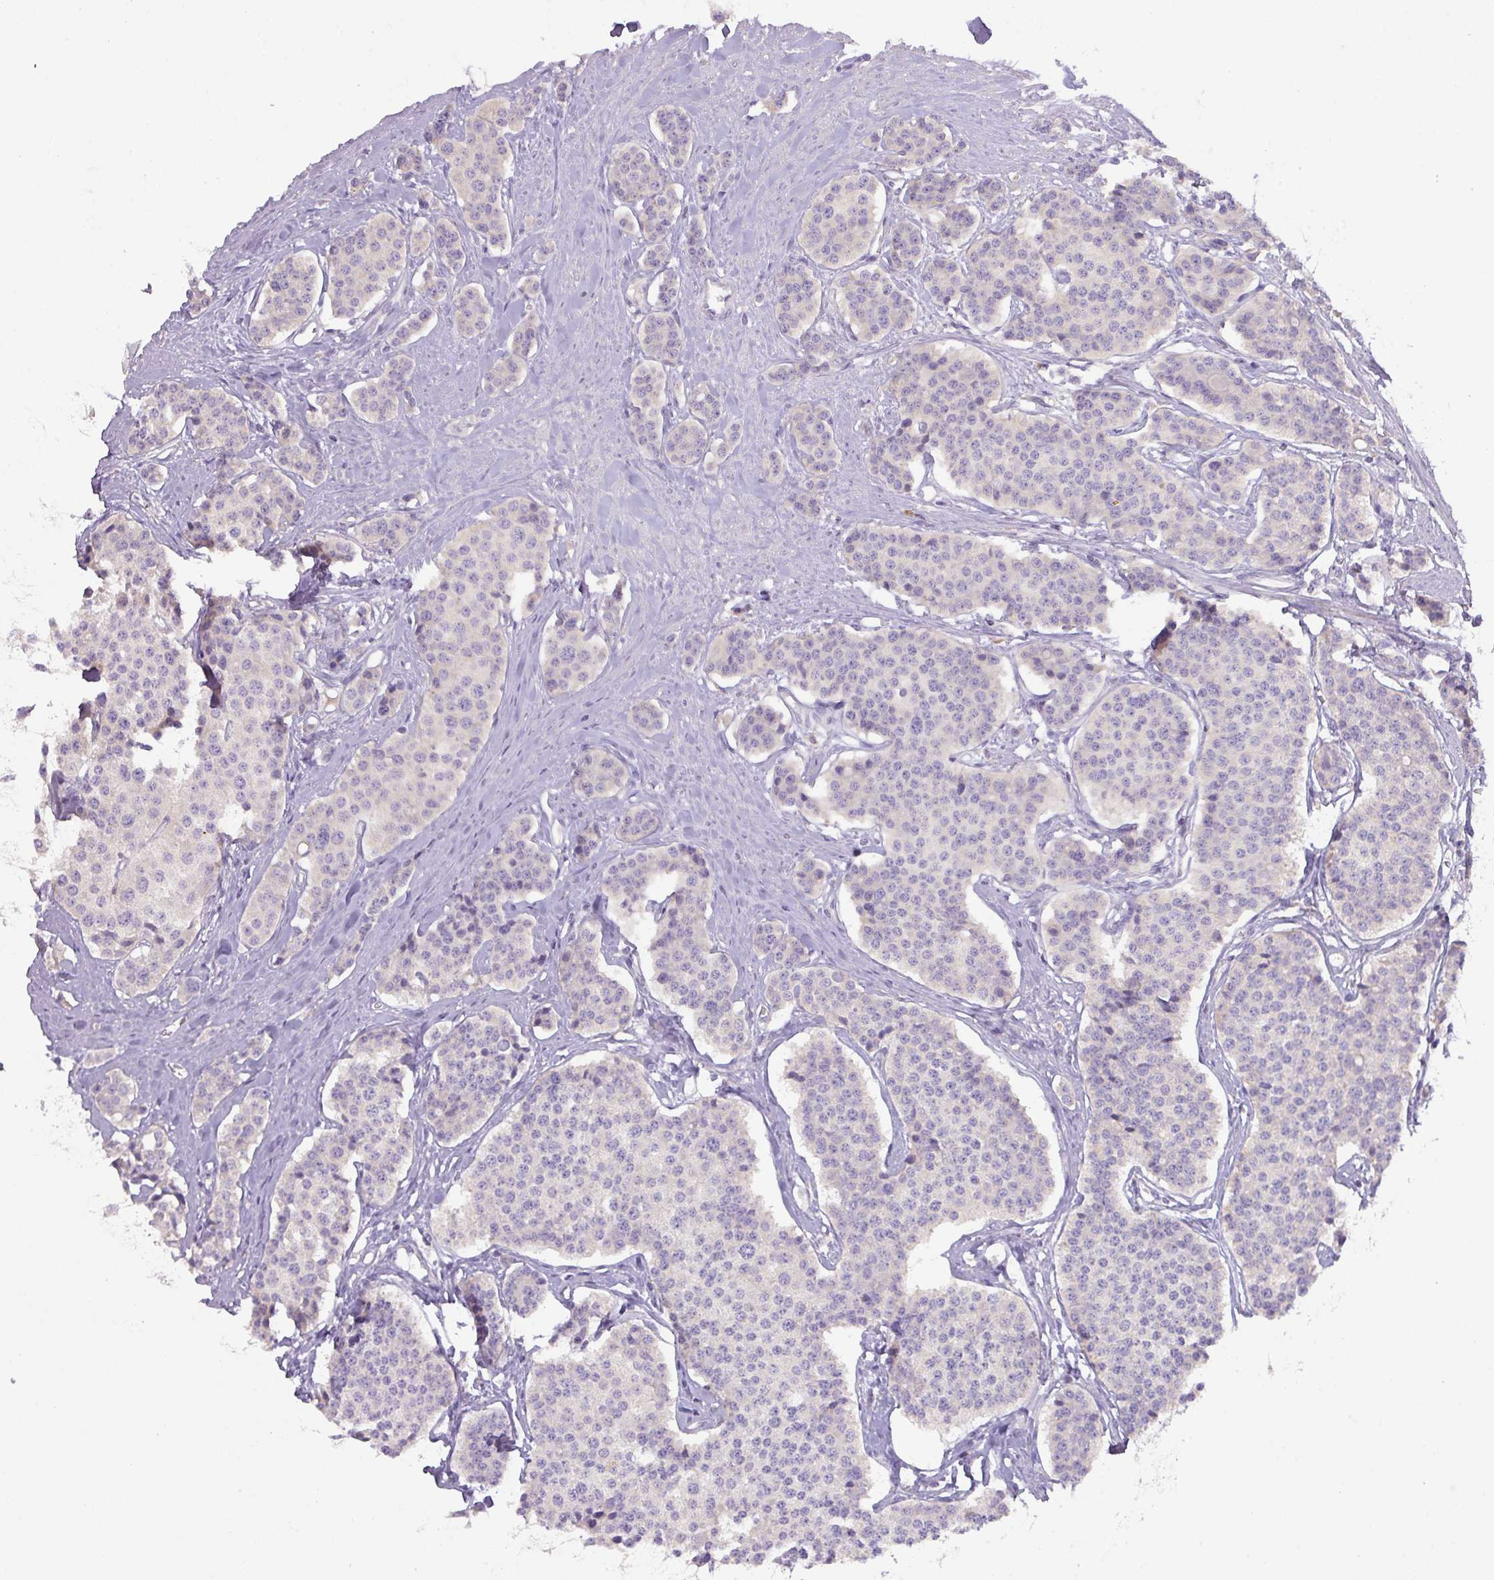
{"staining": {"intensity": "negative", "quantity": "none", "location": "none"}, "tissue": "carcinoid", "cell_type": "Tumor cells", "image_type": "cancer", "snomed": [{"axis": "morphology", "description": "Carcinoid, malignant, NOS"}, {"axis": "topography", "description": "Small intestine"}], "caption": "IHC micrograph of carcinoid stained for a protein (brown), which reveals no expression in tumor cells.", "gene": "ZNF394", "patient": {"sex": "male", "age": 60}}